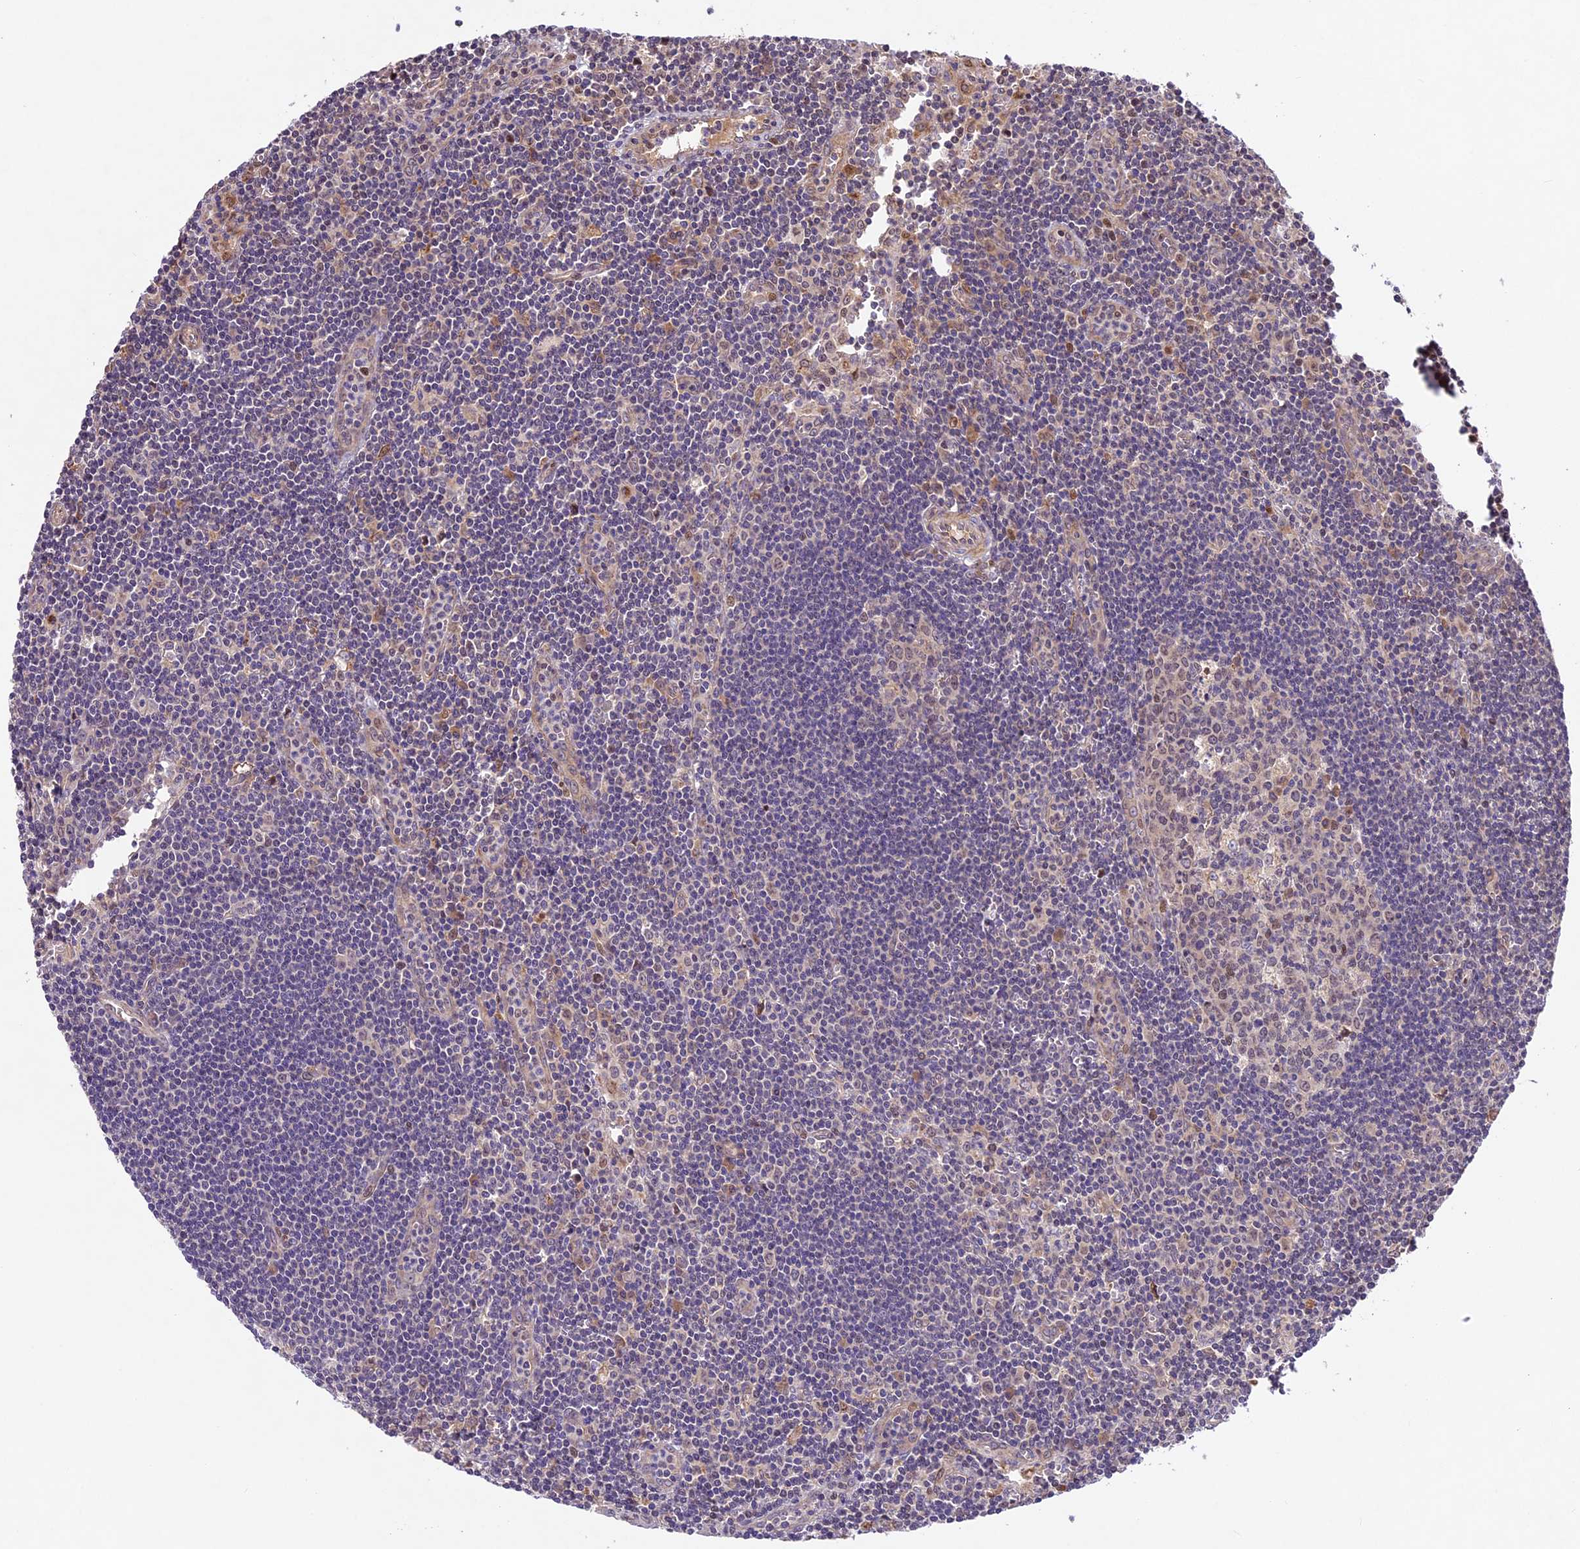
{"staining": {"intensity": "moderate", "quantity": "<25%", "location": "nuclear"}, "tissue": "lymph node", "cell_type": "Germinal center cells", "image_type": "normal", "snomed": [{"axis": "morphology", "description": "Normal tissue, NOS"}, {"axis": "topography", "description": "Lymph node"}], "caption": "DAB immunohistochemical staining of normal human lymph node demonstrates moderate nuclear protein positivity in about <25% of germinal center cells.", "gene": "CCSER1", "patient": {"sex": "female", "age": 32}}